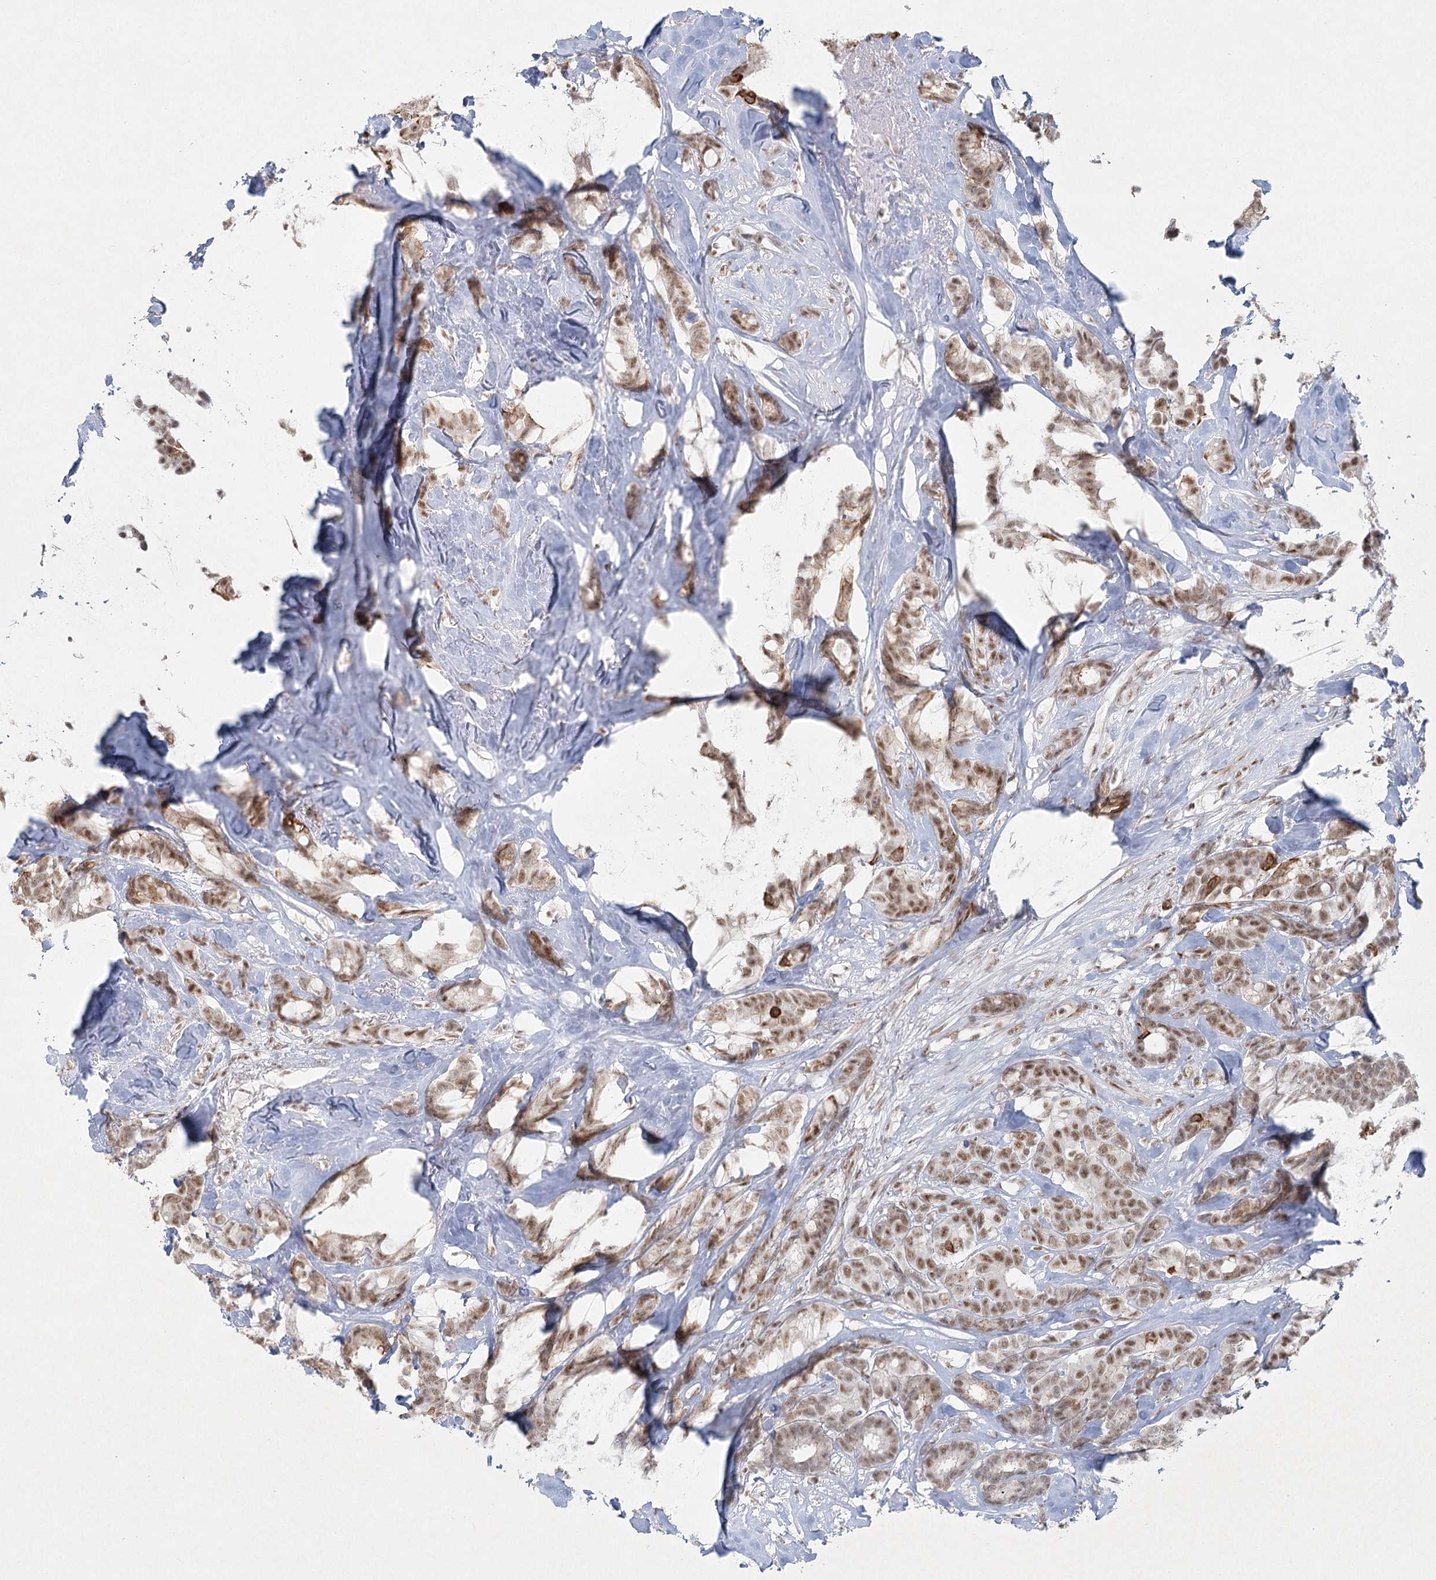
{"staining": {"intensity": "moderate", "quantity": ">75%", "location": "nuclear"}, "tissue": "breast cancer", "cell_type": "Tumor cells", "image_type": "cancer", "snomed": [{"axis": "morphology", "description": "Duct carcinoma"}, {"axis": "topography", "description": "Breast"}], "caption": "A medium amount of moderate nuclear expression is appreciated in approximately >75% of tumor cells in breast invasive ductal carcinoma tissue. The protein of interest is stained brown, and the nuclei are stained in blue (DAB (3,3'-diaminobenzidine) IHC with brightfield microscopy, high magnification).", "gene": "U2SURP", "patient": {"sex": "female", "age": 87}}